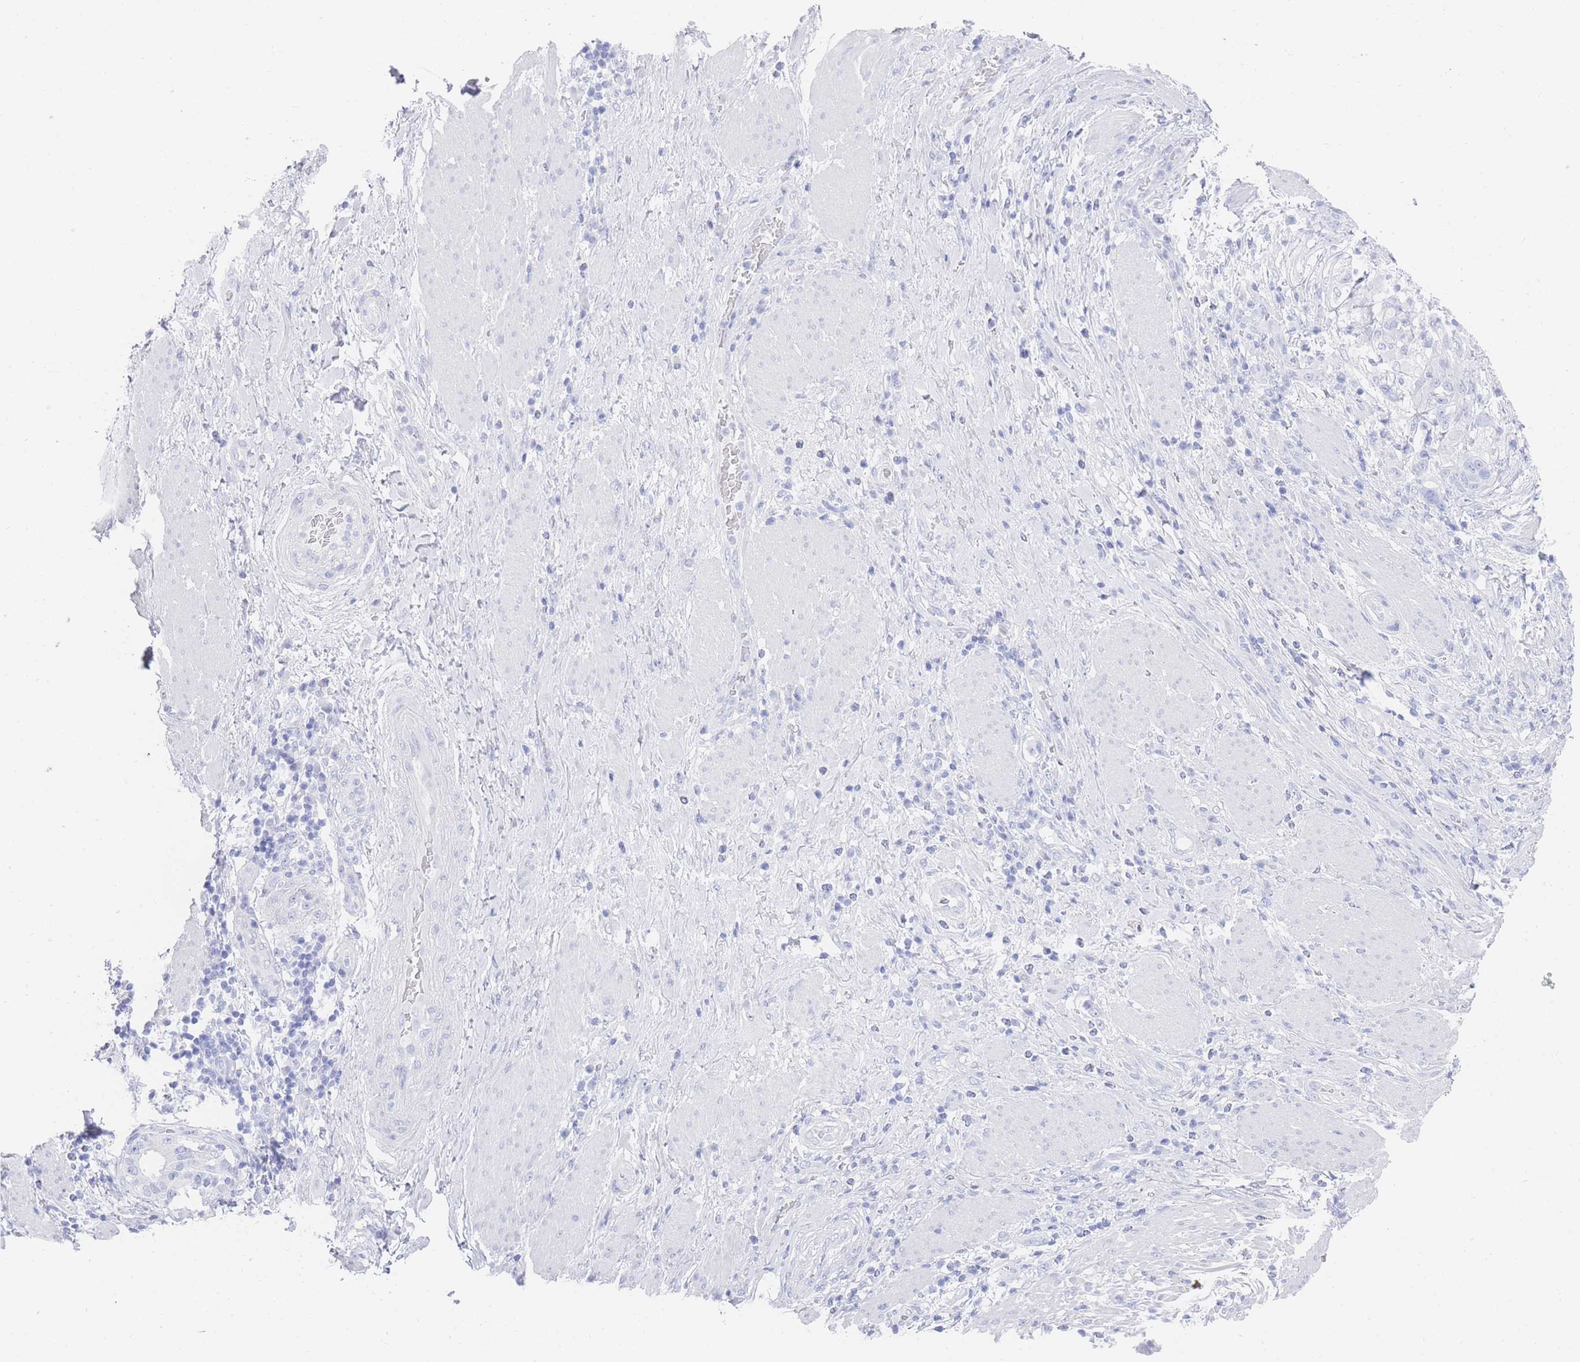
{"staining": {"intensity": "negative", "quantity": "none", "location": "none"}, "tissue": "stomach cancer", "cell_type": "Tumor cells", "image_type": "cancer", "snomed": [{"axis": "morphology", "description": "Normal tissue, NOS"}, {"axis": "morphology", "description": "Adenocarcinoma, NOS"}, {"axis": "topography", "description": "Stomach"}], "caption": "The histopathology image exhibits no significant staining in tumor cells of adenocarcinoma (stomach).", "gene": "LRRC37A", "patient": {"sex": "female", "age": 64}}